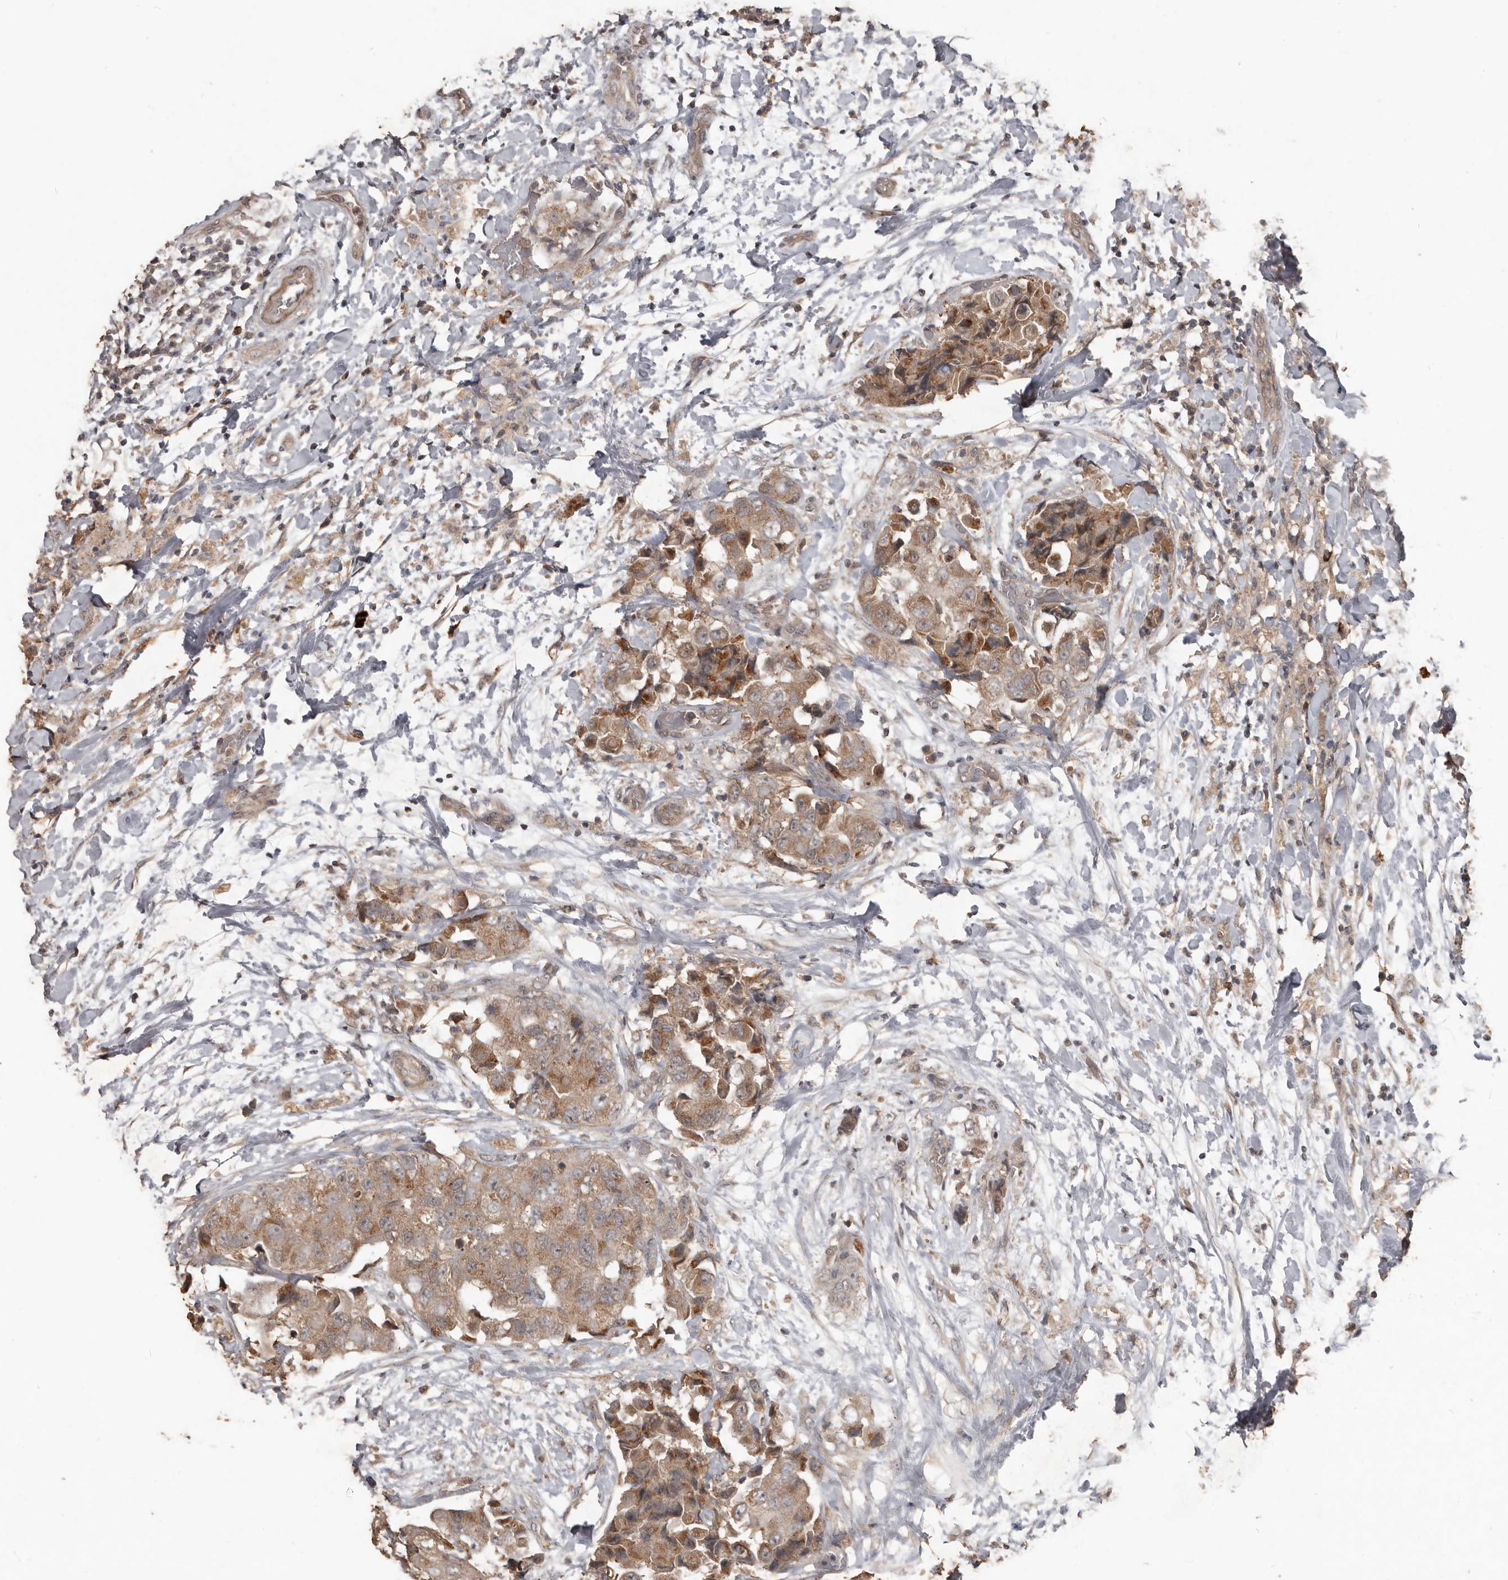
{"staining": {"intensity": "moderate", "quantity": ">75%", "location": "cytoplasmic/membranous"}, "tissue": "breast cancer", "cell_type": "Tumor cells", "image_type": "cancer", "snomed": [{"axis": "morphology", "description": "Normal tissue, NOS"}, {"axis": "morphology", "description": "Duct carcinoma"}, {"axis": "topography", "description": "Breast"}], "caption": "This is an image of immunohistochemistry staining of intraductal carcinoma (breast), which shows moderate expression in the cytoplasmic/membranous of tumor cells.", "gene": "BAMBI", "patient": {"sex": "female", "age": 62}}